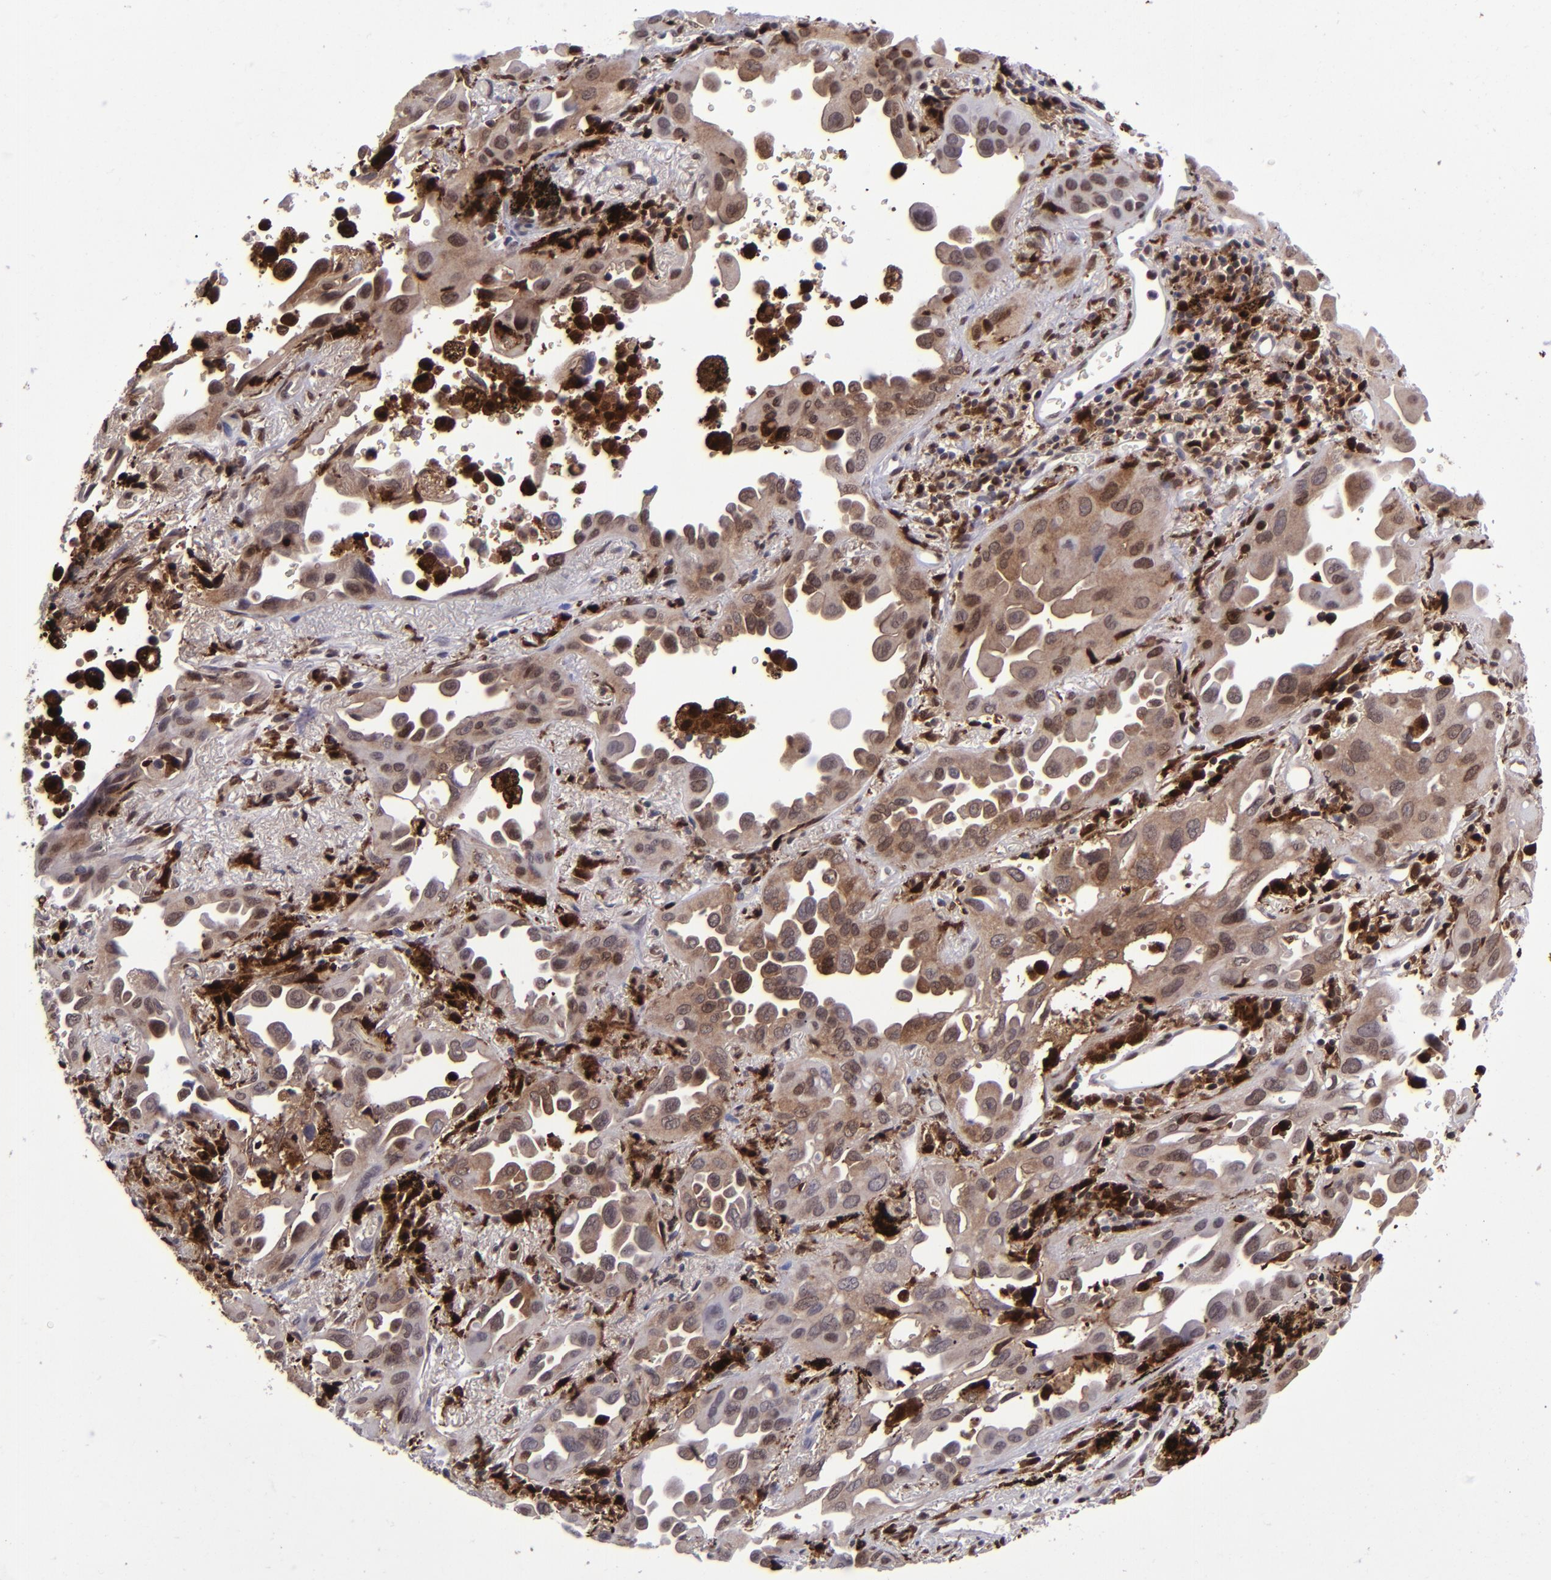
{"staining": {"intensity": "moderate", "quantity": ">75%", "location": "cytoplasmic/membranous,nuclear"}, "tissue": "lung cancer", "cell_type": "Tumor cells", "image_type": "cancer", "snomed": [{"axis": "morphology", "description": "Adenocarcinoma, NOS"}, {"axis": "topography", "description": "Lung"}], "caption": "Moderate cytoplasmic/membranous and nuclear expression is identified in about >75% of tumor cells in lung cancer.", "gene": "TYMP", "patient": {"sex": "male", "age": 68}}